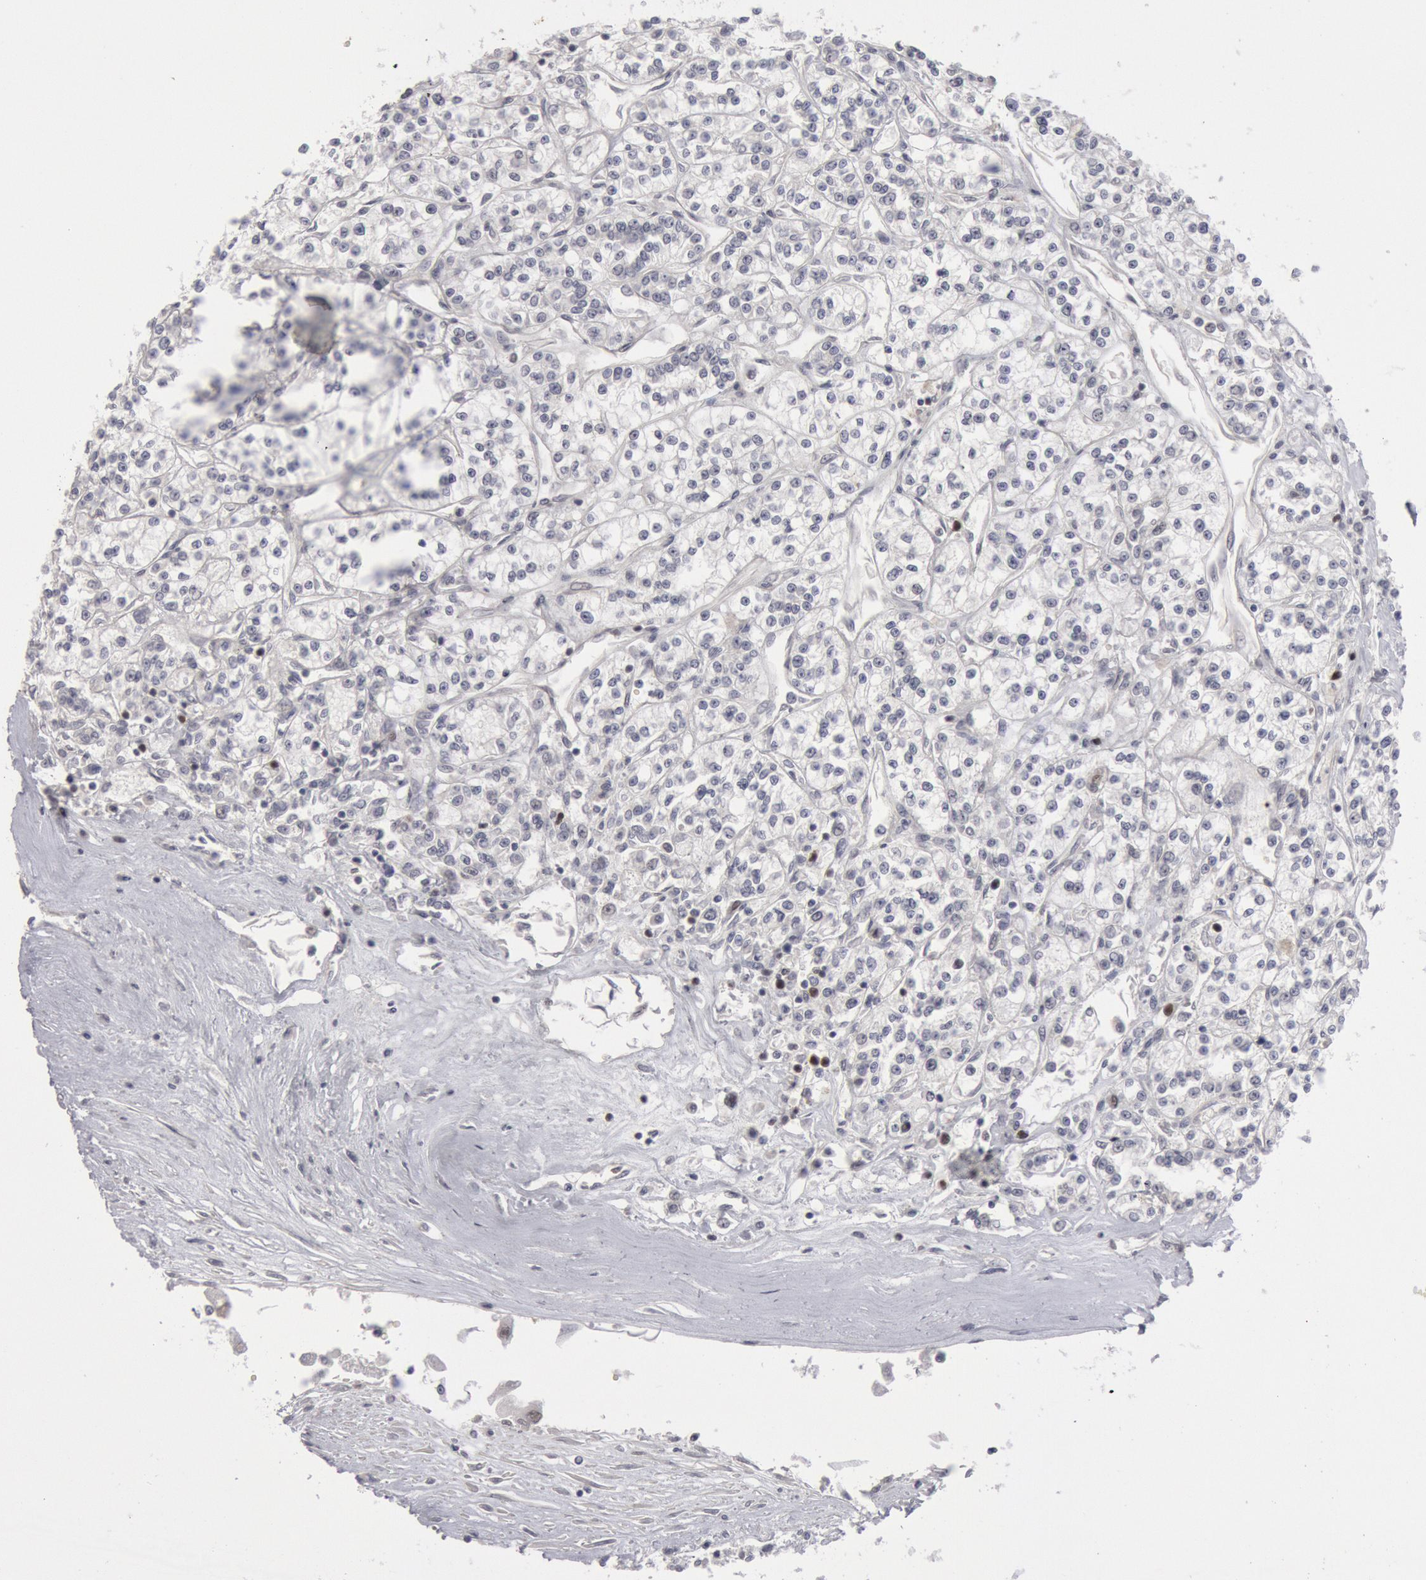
{"staining": {"intensity": "negative", "quantity": "none", "location": "none"}, "tissue": "renal cancer", "cell_type": "Tumor cells", "image_type": "cancer", "snomed": [{"axis": "morphology", "description": "Adenocarcinoma, NOS"}, {"axis": "topography", "description": "Kidney"}], "caption": "High power microscopy image of an IHC histopathology image of adenocarcinoma (renal), revealing no significant staining in tumor cells.", "gene": "WDHD1", "patient": {"sex": "female", "age": 76}}